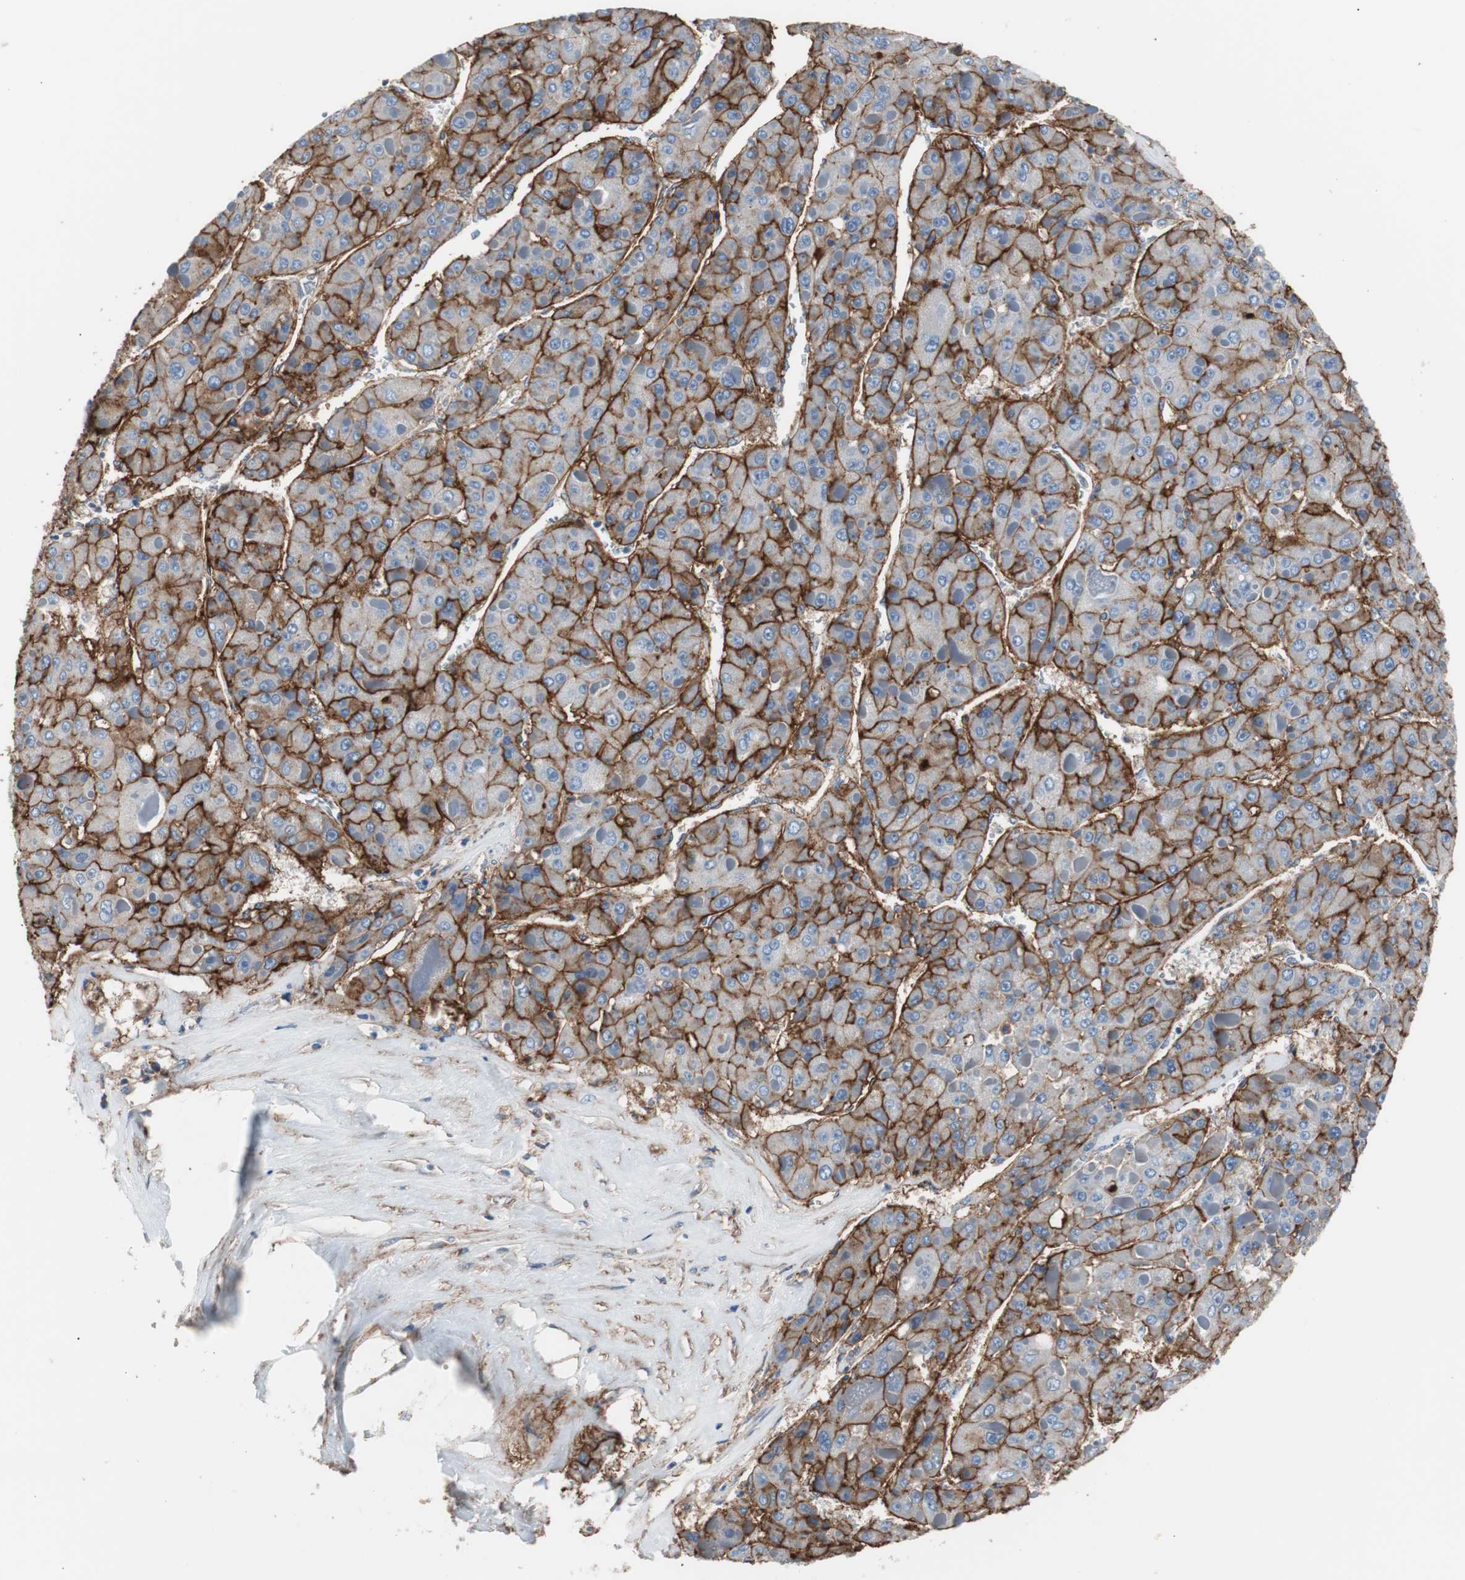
{"staining": {"intensity": "strong", "quantity": "25%-75%", "location": "cytoplasmic/membranous"}, "tissue": "liver cancer", "cell_type": "Tumor cells", "image_type": "cancer", "snomed": [{"axis": "morphology", "description": "Carcinoma, Hepatocellular, NOS"}, {"axis": "topography", "description": "Liver"}], "caption": "High-power microscopy captured an immunohistochemistry (IHC) image of hepatocellular carcinoma (liver), revealing strong cytoplasmic/membranous expression in about 25%-75% of tumor cells. (DAB IHC with brightfield microscopy, high magnification).", "gene": "CD81", "patient": {"sex": "female", "age": 73}}